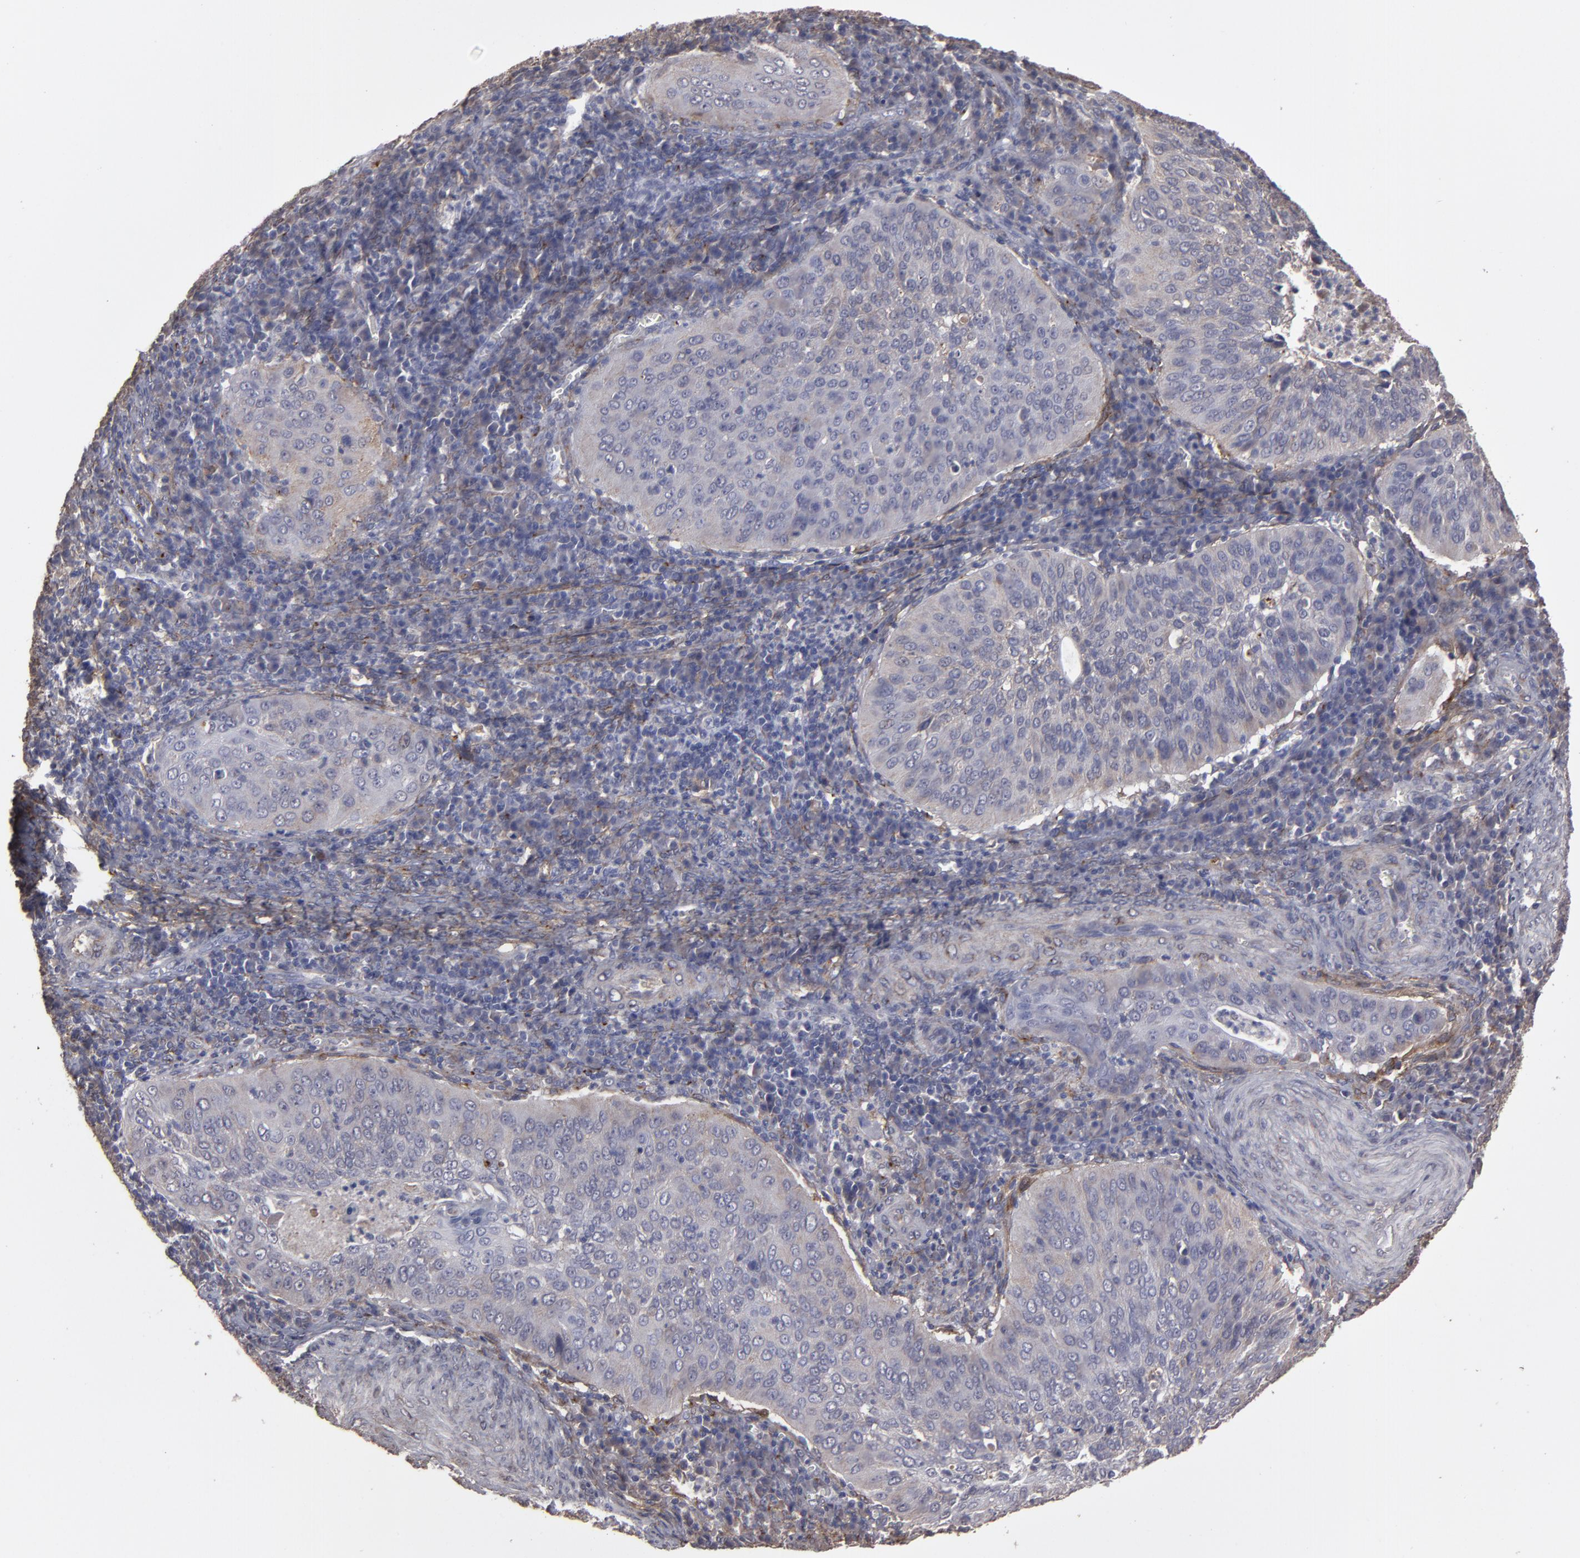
{"staining": {"intensity": "weak", "quantity": "<25%", "location": "cytoplasmic/membranous"}, "tissue": "cervical cancer", "cell_type": "Tumor cells", "image_type": "cancer", "snomed": [{"axis": "morphology", "description": "Squamous cell carcinoma, NOS"}, {"axis": "topography", "description": "Cervix"}], "caption": "An IHC photomicrograph of cervical cancer is shown. There is no staining in tumor cells of cervical cancer.", "gene": "ITGB5", "patient": {"sex": "female", "age": 39}}